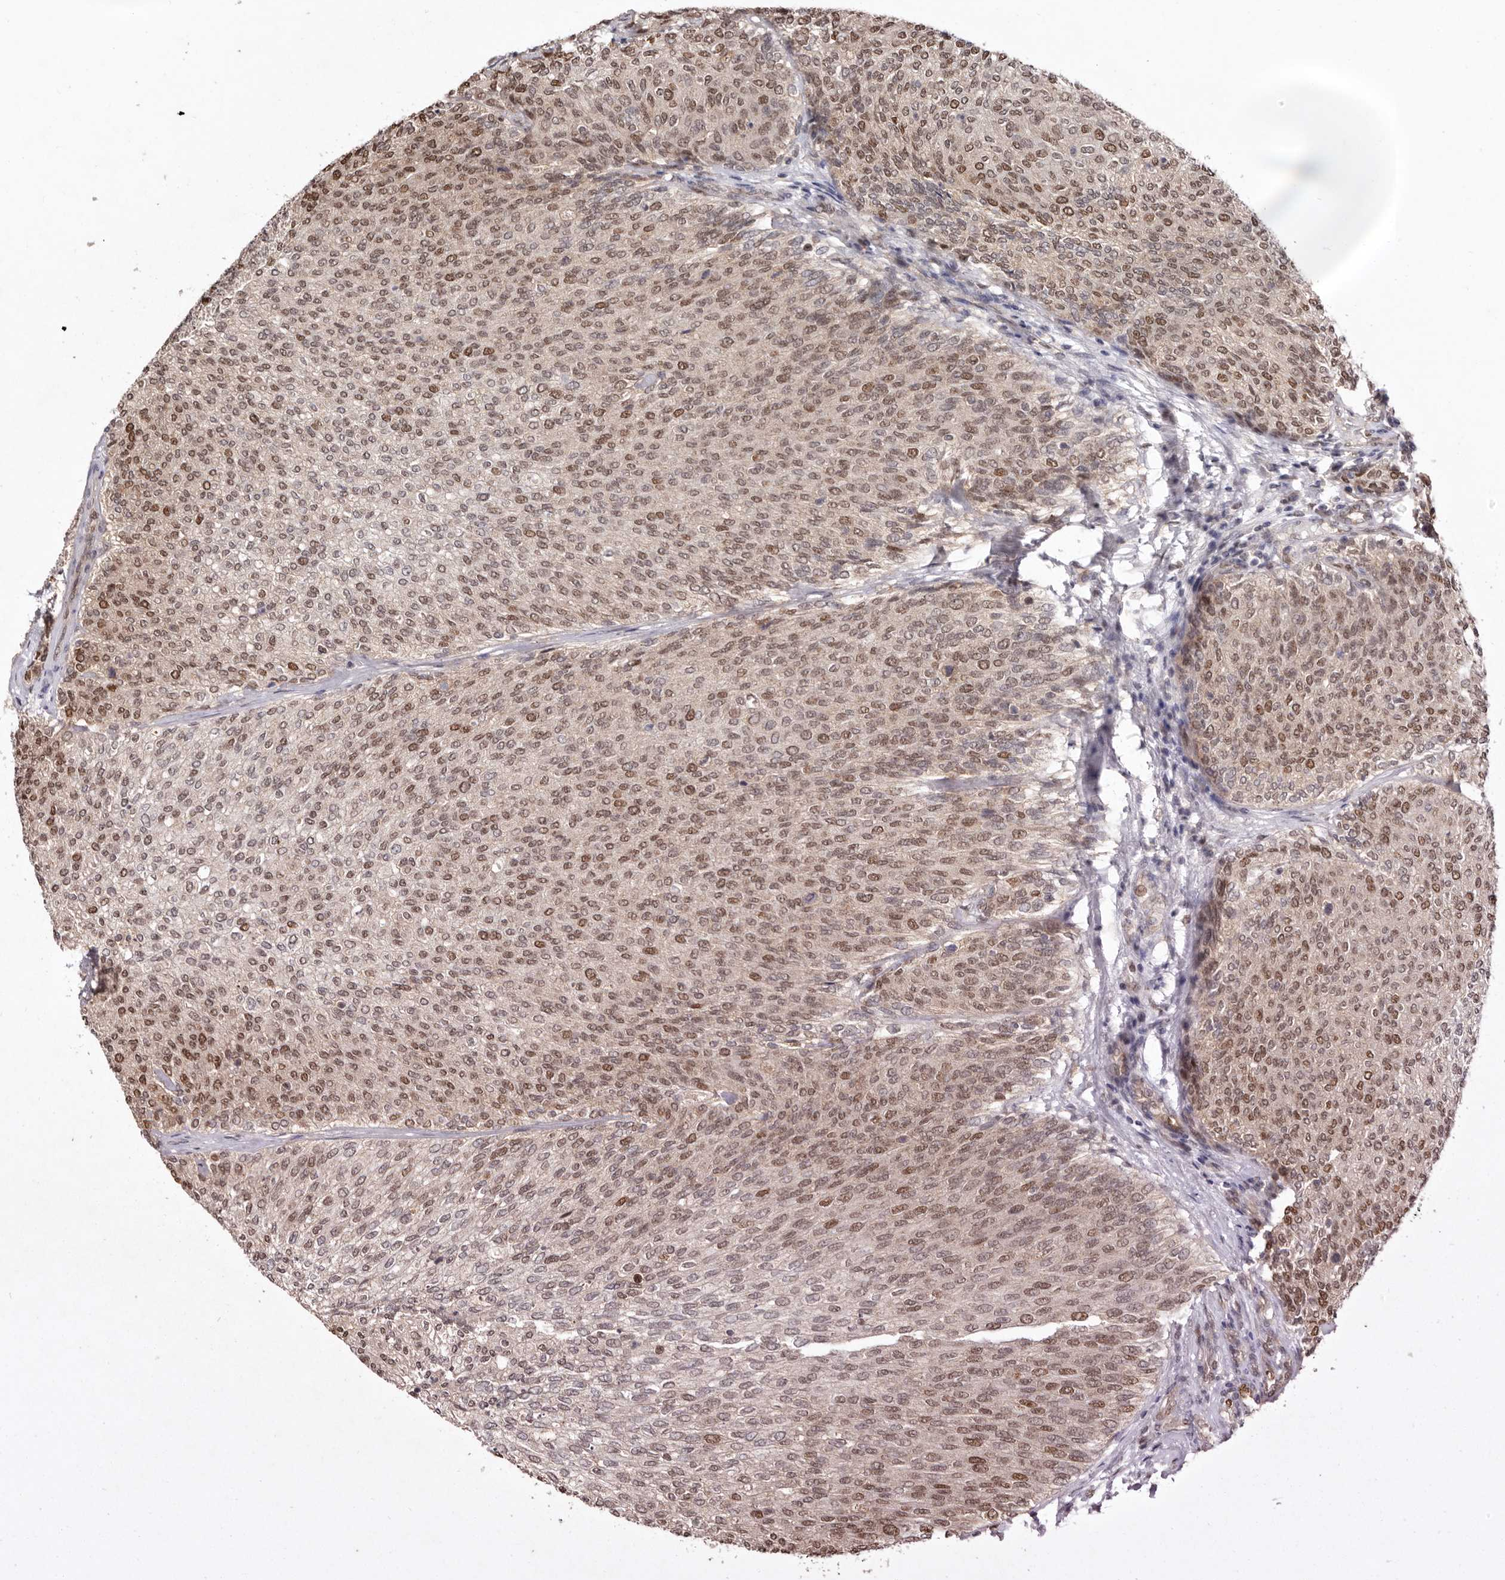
{"staining": {"intensity": "moderate", "quantity": ">75%", "location": "nuclear"}, "tissue": "urothelial cancer", "cell_type": "Tumor cells", "image_type": "cancer", "snomed": [{"axis": "morphology", "description": "Urothelial carcinoma, Low grade"}, {"axis": "topography", "description": "Urinary bladder"}], "caption": "Immunohistochemistry histopathology image of human low-grade urothelial carcinoma stained for a protein (brown), which reveals medium levels of moderate nuclear staining in about >75% of tumor cells.", "gene": "NOTCH1", "patient": {"sex": "female", "age": 79}}